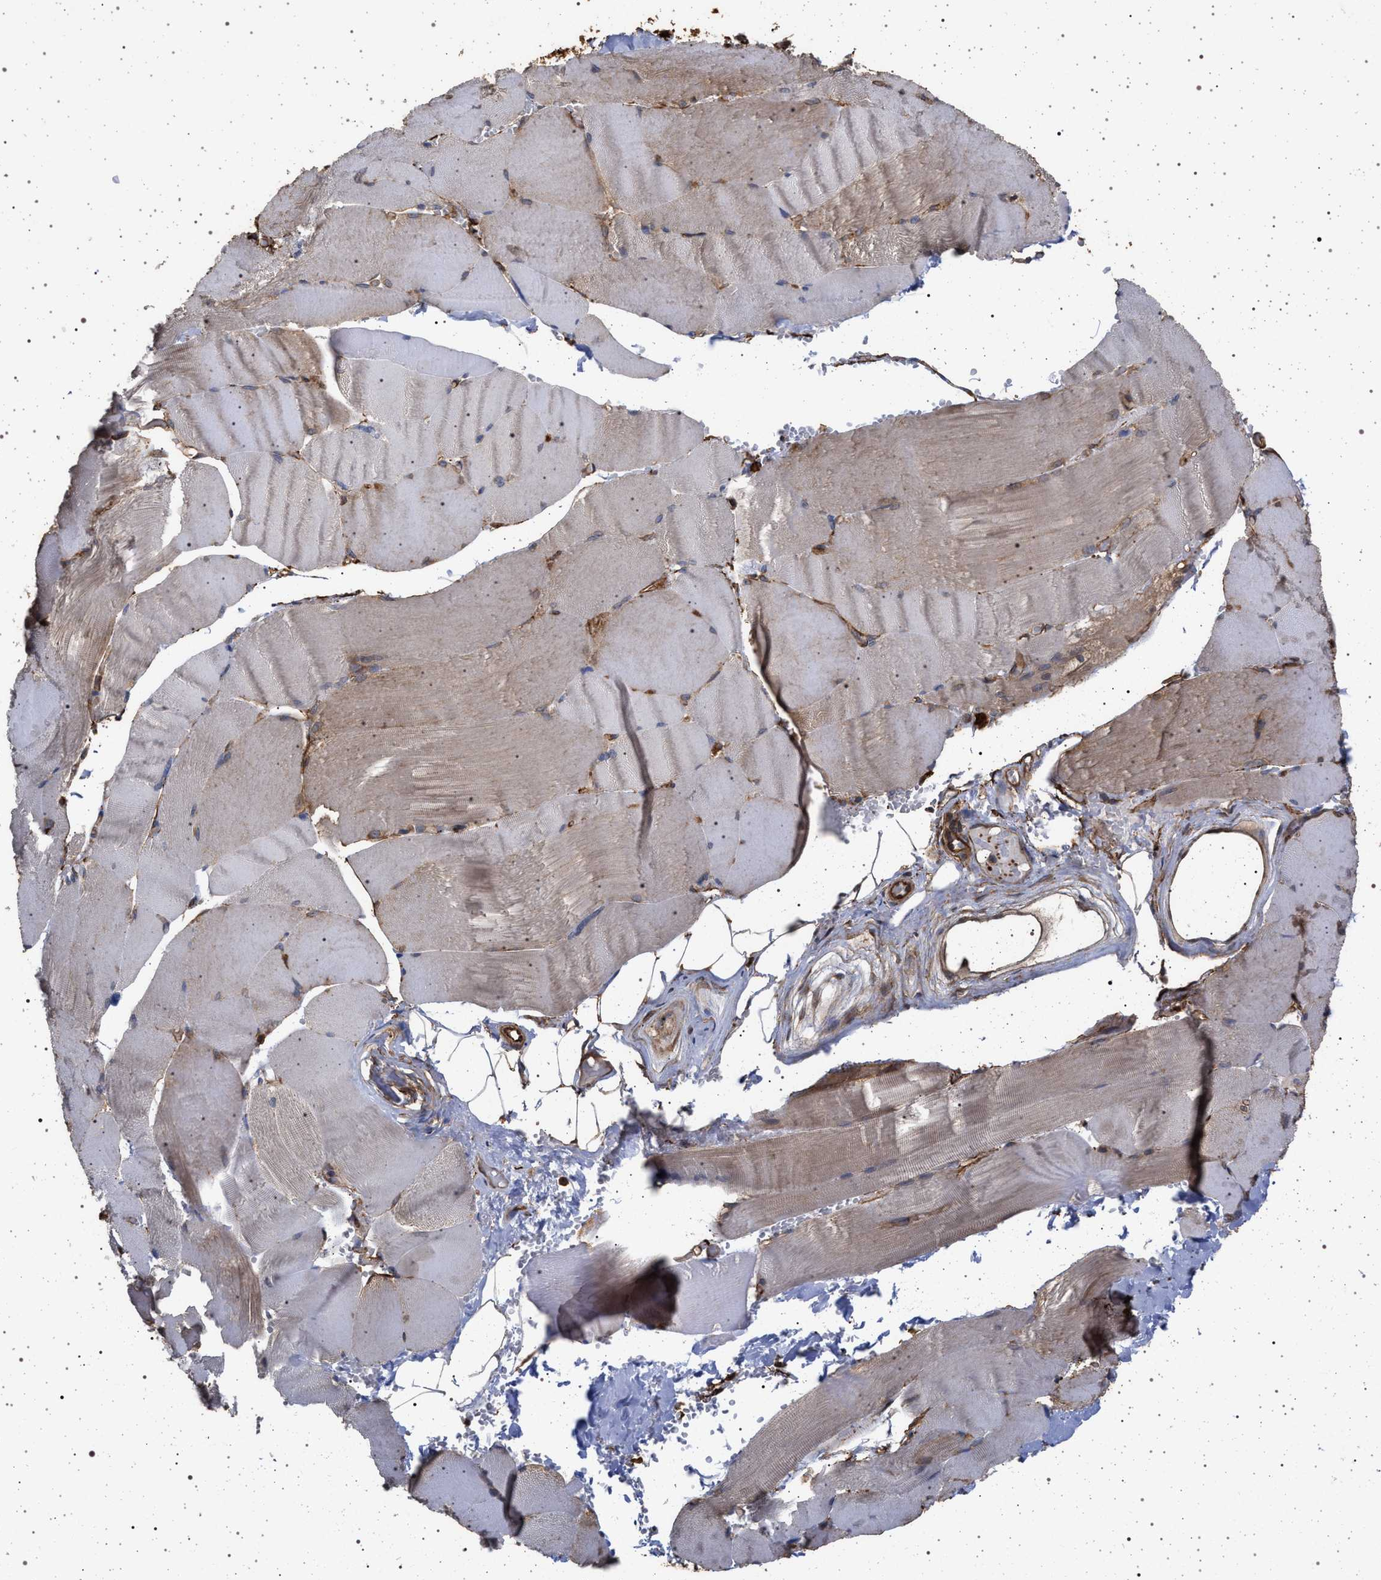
{"staining": {"intensity": "weak", "quantity": "25%-75%", "location": "cytoplasmic/membranous"}, "tissue": "skeletal muscle", "cell_type": "Myocytes", "image_type": "normal", "snomed": [{"axis": "morphology", "description": "Normal tissue, NOS"}, {"axis": "topography", "description": "Skin"}, {"axis": "topography", "description": "Skeletal muscle"}], "caption": "An IHC histopathology image of normal tissue is shown. Protein staining in brown highlights weak cytoplasmic/membranous positivity in skeletal muscle within myocytes. Using DAB (3,3'-diaminobenzidine) (brown) and hematoxylin (blue) stains, captured at high magnification using brightfield microscopy.", "gene": "IFT20", "patient": {"sex": "male", "age": 83}}